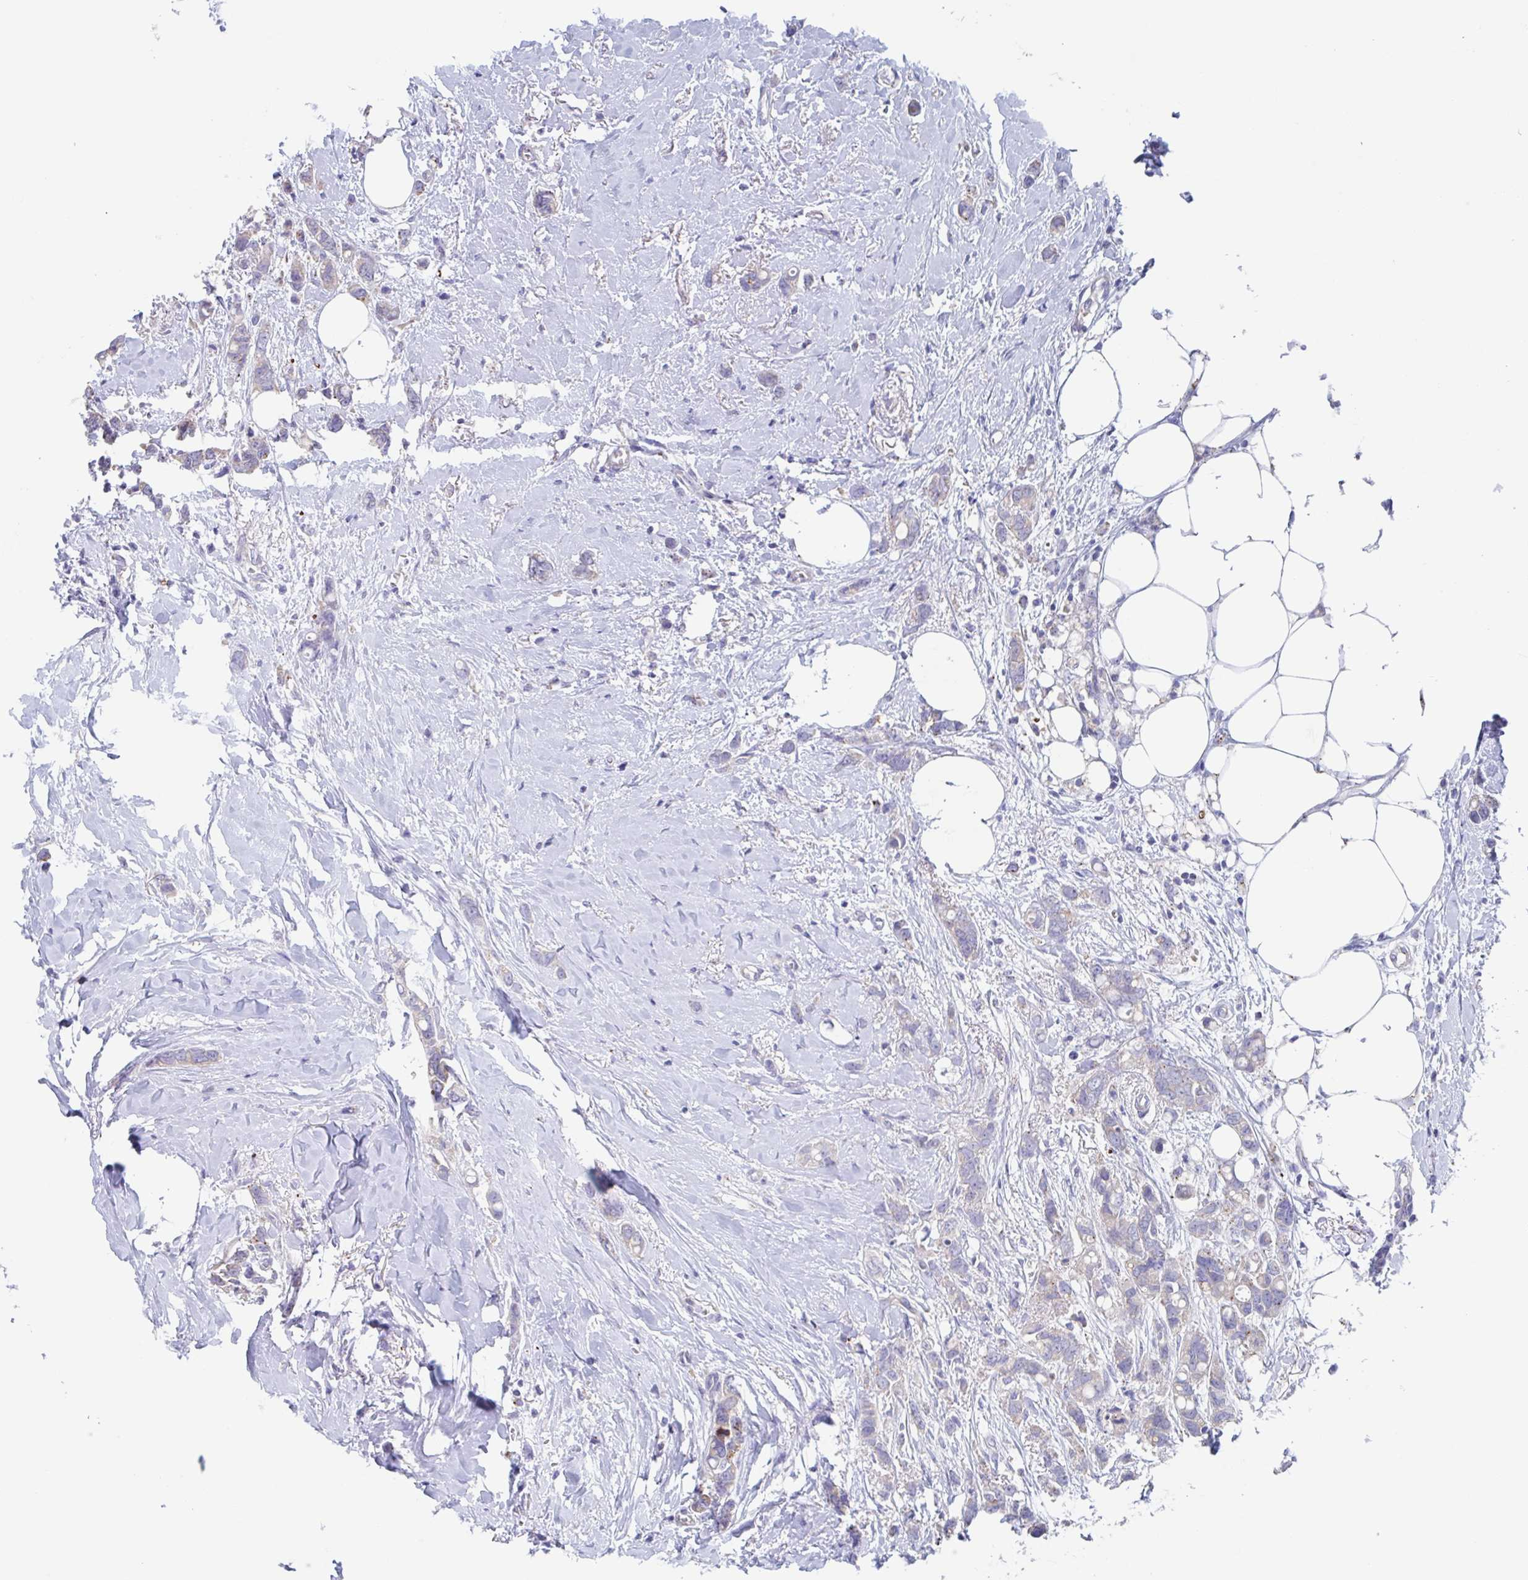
{"staining": {"intensity": "negative", "quantity": "none", "location": "none"}, "tissue": "breast cancer", "cell_type": "Tumor cells", "image_type": "cancer", "snomed": [{"axis": "morphology", "description": "Lobular carcinoma"}, {"axis": "topography", "description": "Breast"}], "caption": "There is no significant positivity in tumor cells of lobular carcinoma (breast).", "gene": "CHMP5", "patient": {"sex": "female", "age": 91}}